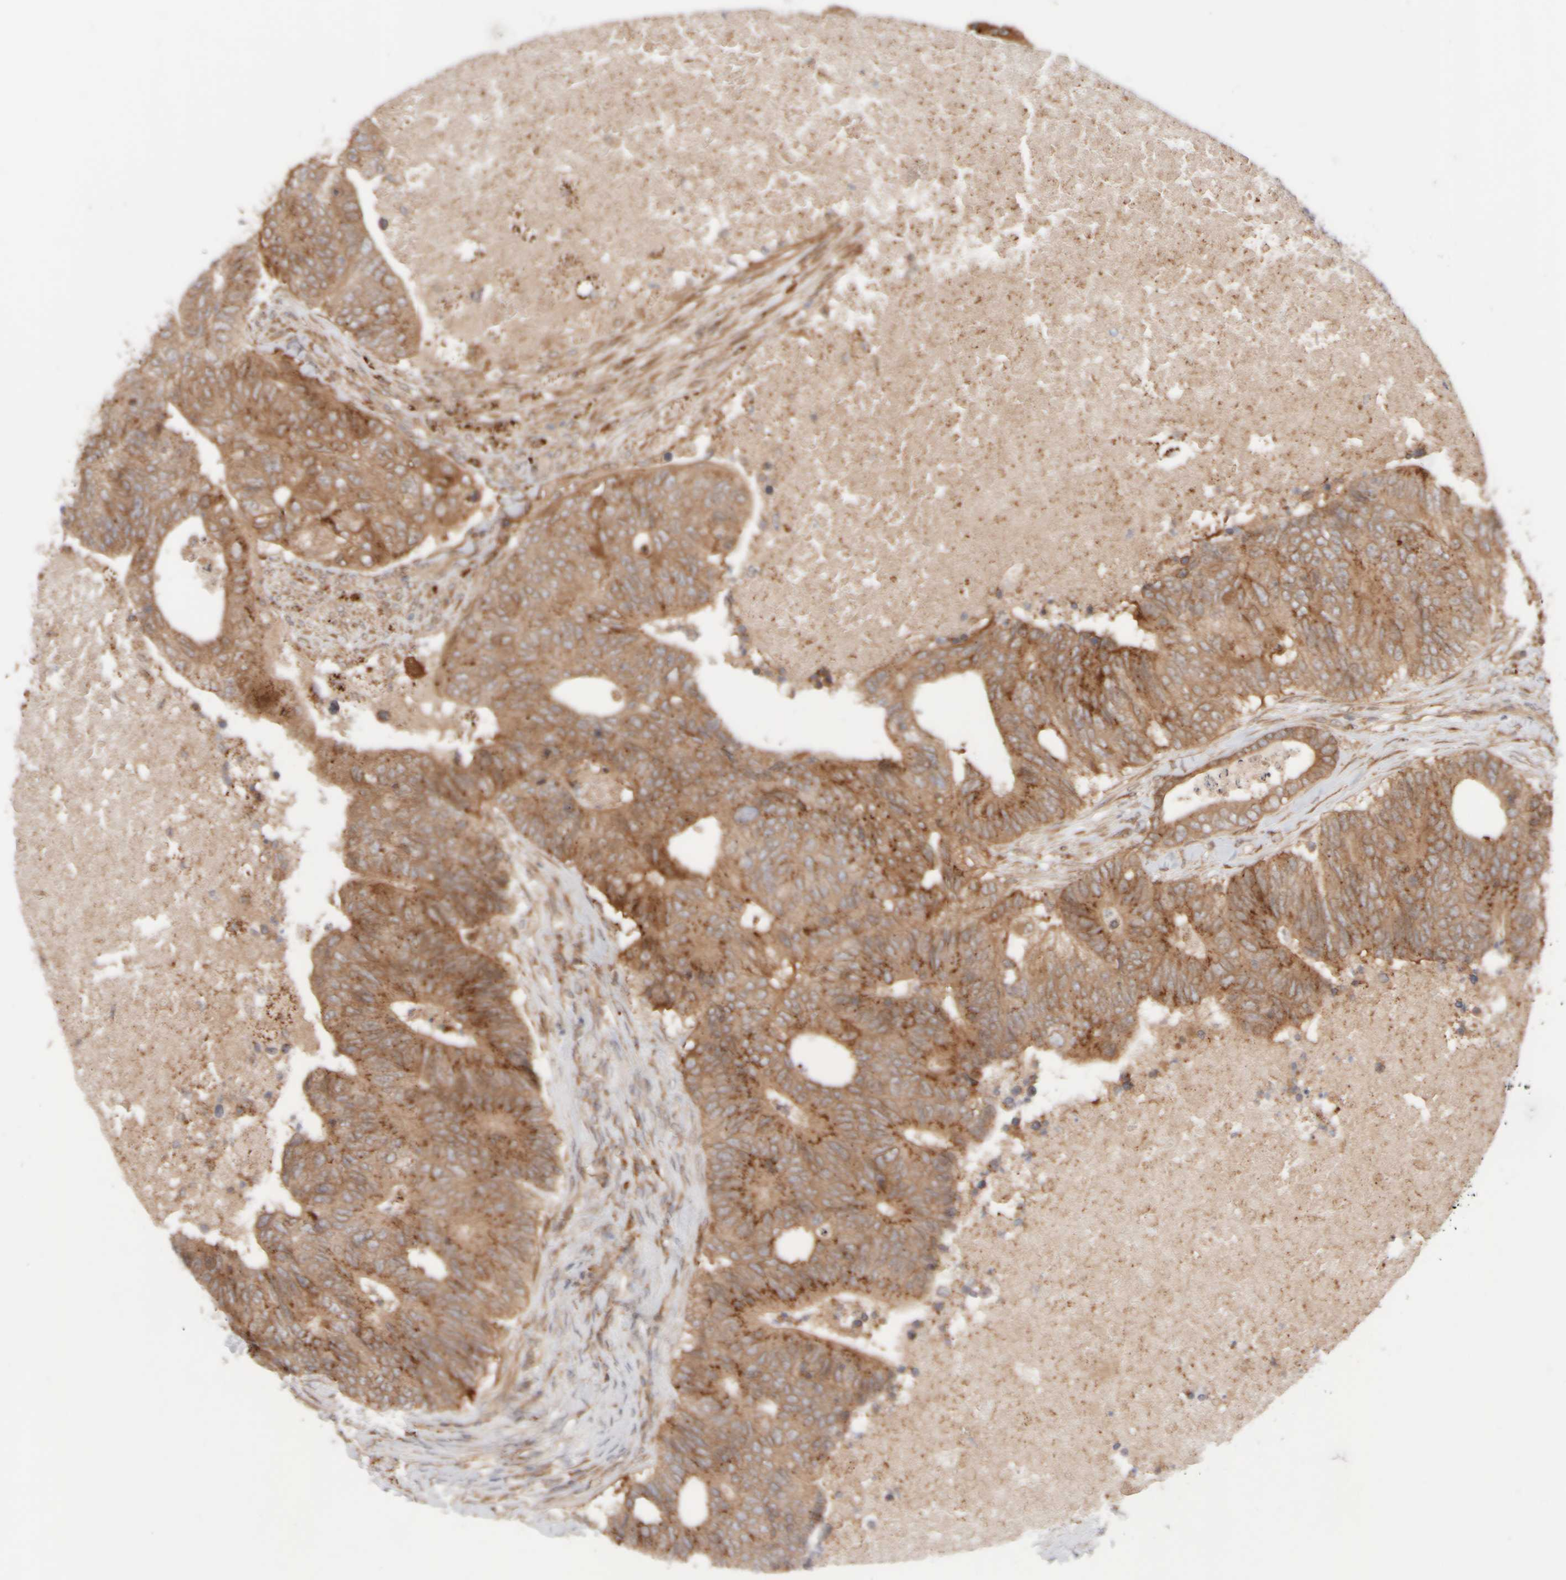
{"staining": {"intensity": "moderate", "quantity": ">75%", "location": "cytoplasmic/membranous"}, "tissue": "colorectal cancer", "cell_type": "Tumor cells", "image_type": "cancer", "snomed": [{"axis": "morphology", "description": "Adenocarcinoma, NOS"}, {"axis": "topography", "description": "Colon"}], "caption": "Moderate cytoplasmic/membranous expression for a protein is identified in approximately >75% of tumor cells of colorectal adenocarcinoma using IHC.", "gene": "GCN1", "patient": {"sex": "female", "age": 67}}